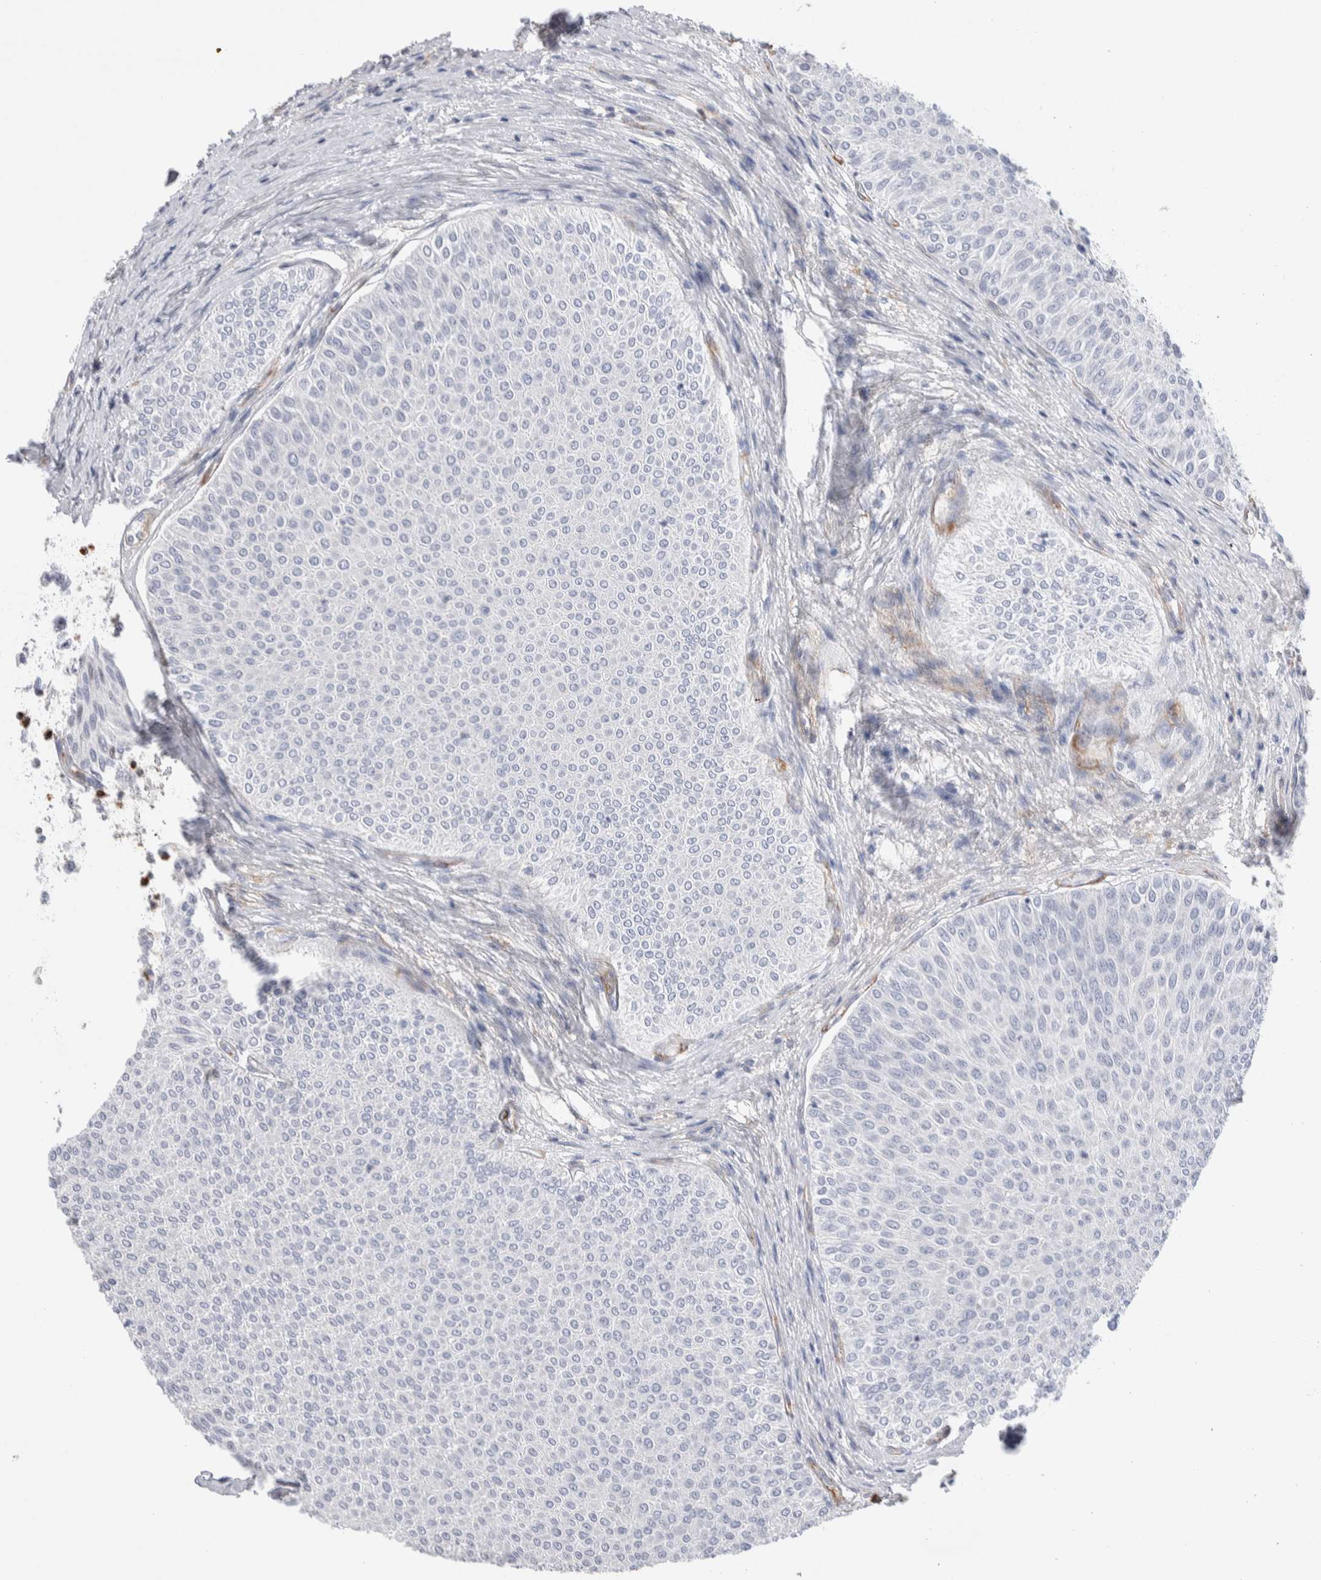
{"staining": {"intensity": "negative", "quantity": "none", "location": "none"}, "tissue": "urothelial cancer", "cell_type": "Tumor cells", "image_type": "cancer", "snomed": [{"axis": "morphology", "description": "Urothelial carcinoma, Low grade"}, {"axis": "topography", "description": "Urinary bladder"}], "caption": "This is an IHC photomicrograph of low-grade urothelial carcinoma. There is no positivity in tumor cells.", "gene": "SEPTIN4", "patient": {"sex": "male", "age": 78}}